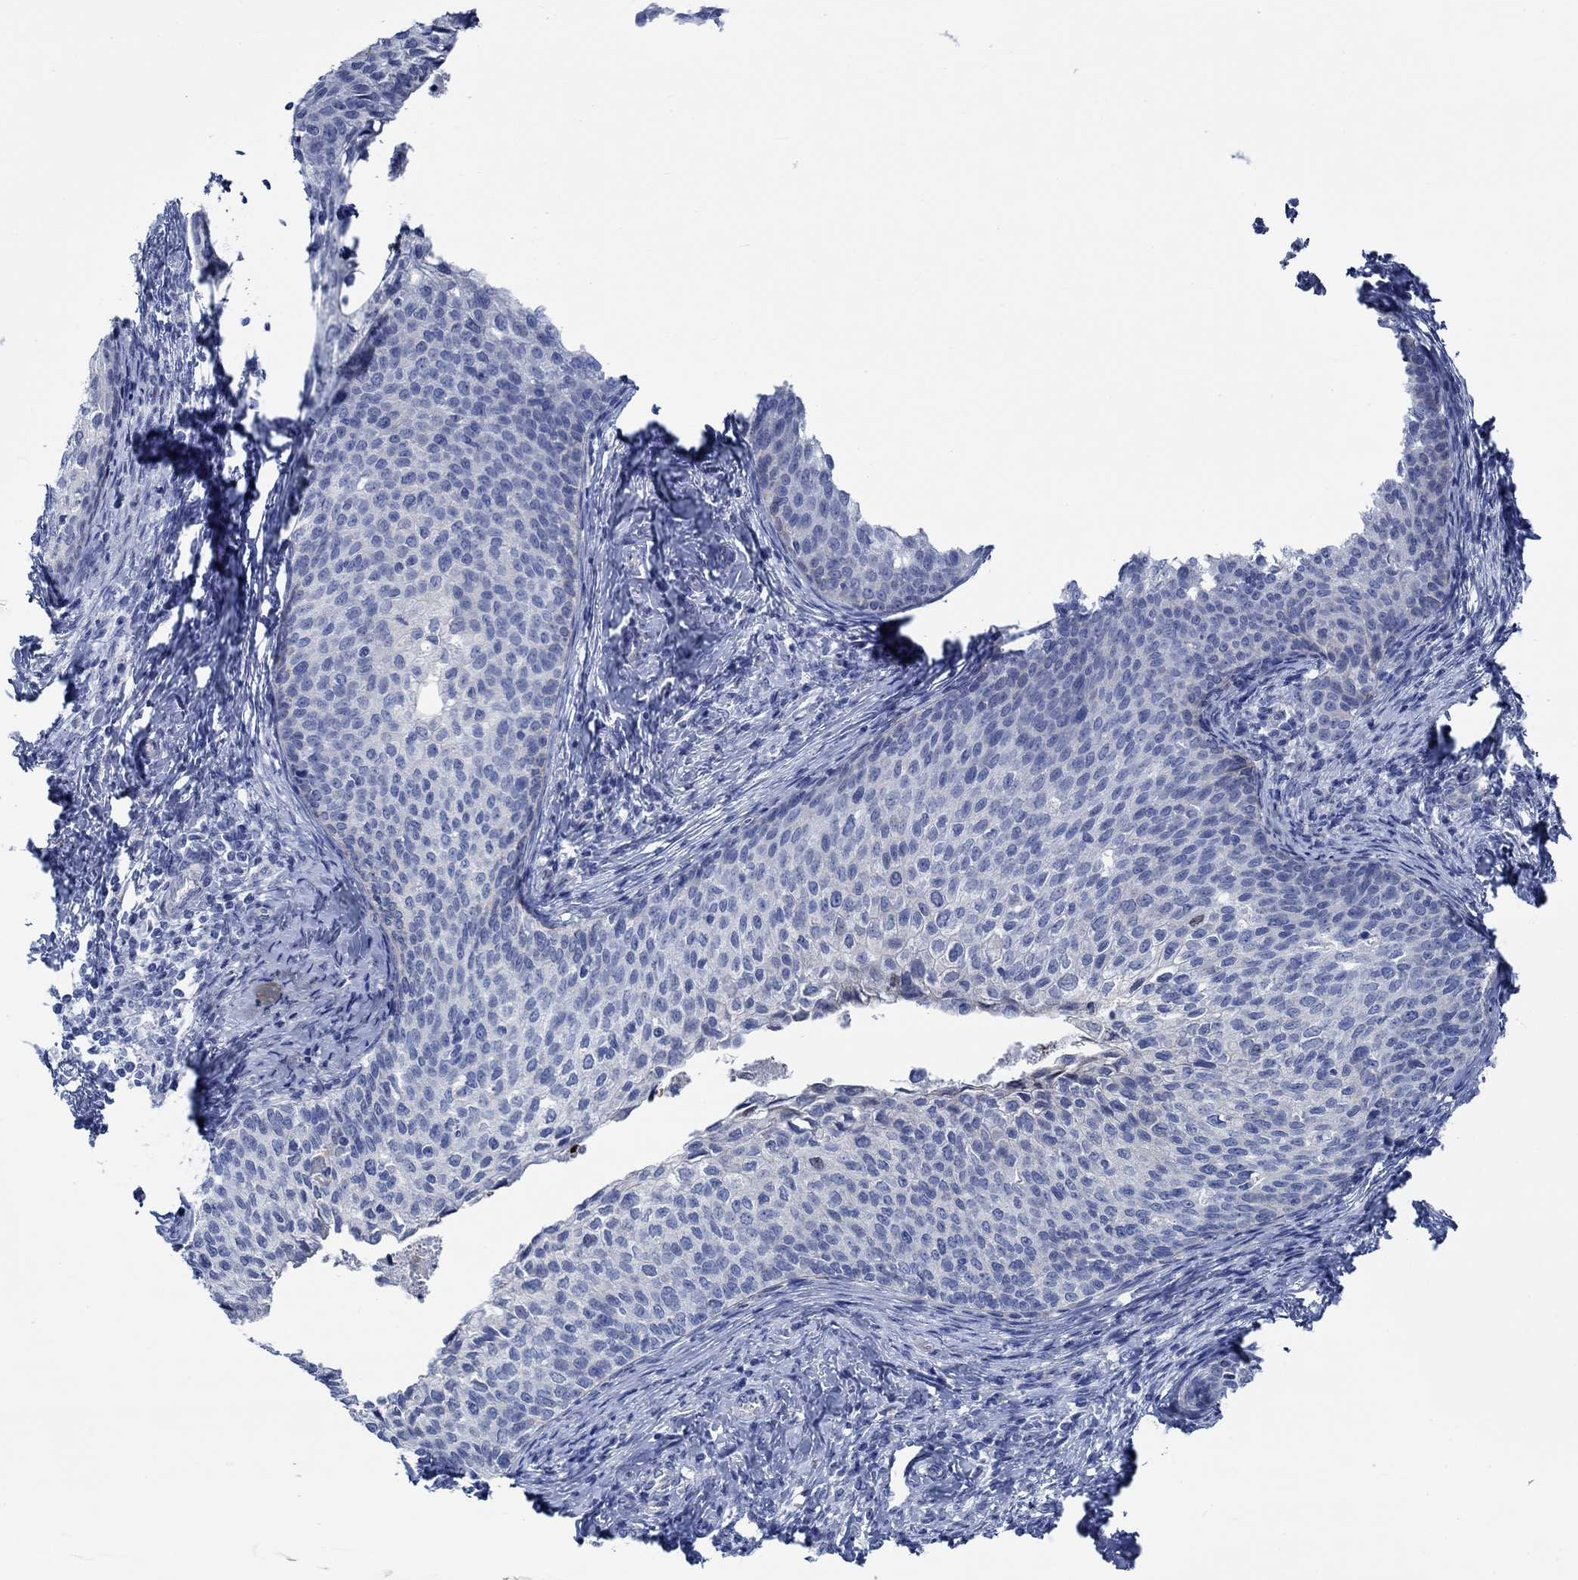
{"staining": {"intensity": "negative", "quantity": "none", "location": "none"}, "tissue": "cervical cancer", "cell_type": "Tumor cells", "image_type": "cancer", "snomed": [{"axis": "morphology", "description": "Squamous cell carcinoma, NOS"}, {"axis": "topography", "description": "Cervix"}], "caption": "Immunohistochemistry micrograph of squamous cell carcinoma (cervical) stained for a protein (brown), which displays no expression in tumor cells.", "gene": "SVEP1", "patient": {"sex": "female", "age": 51}}